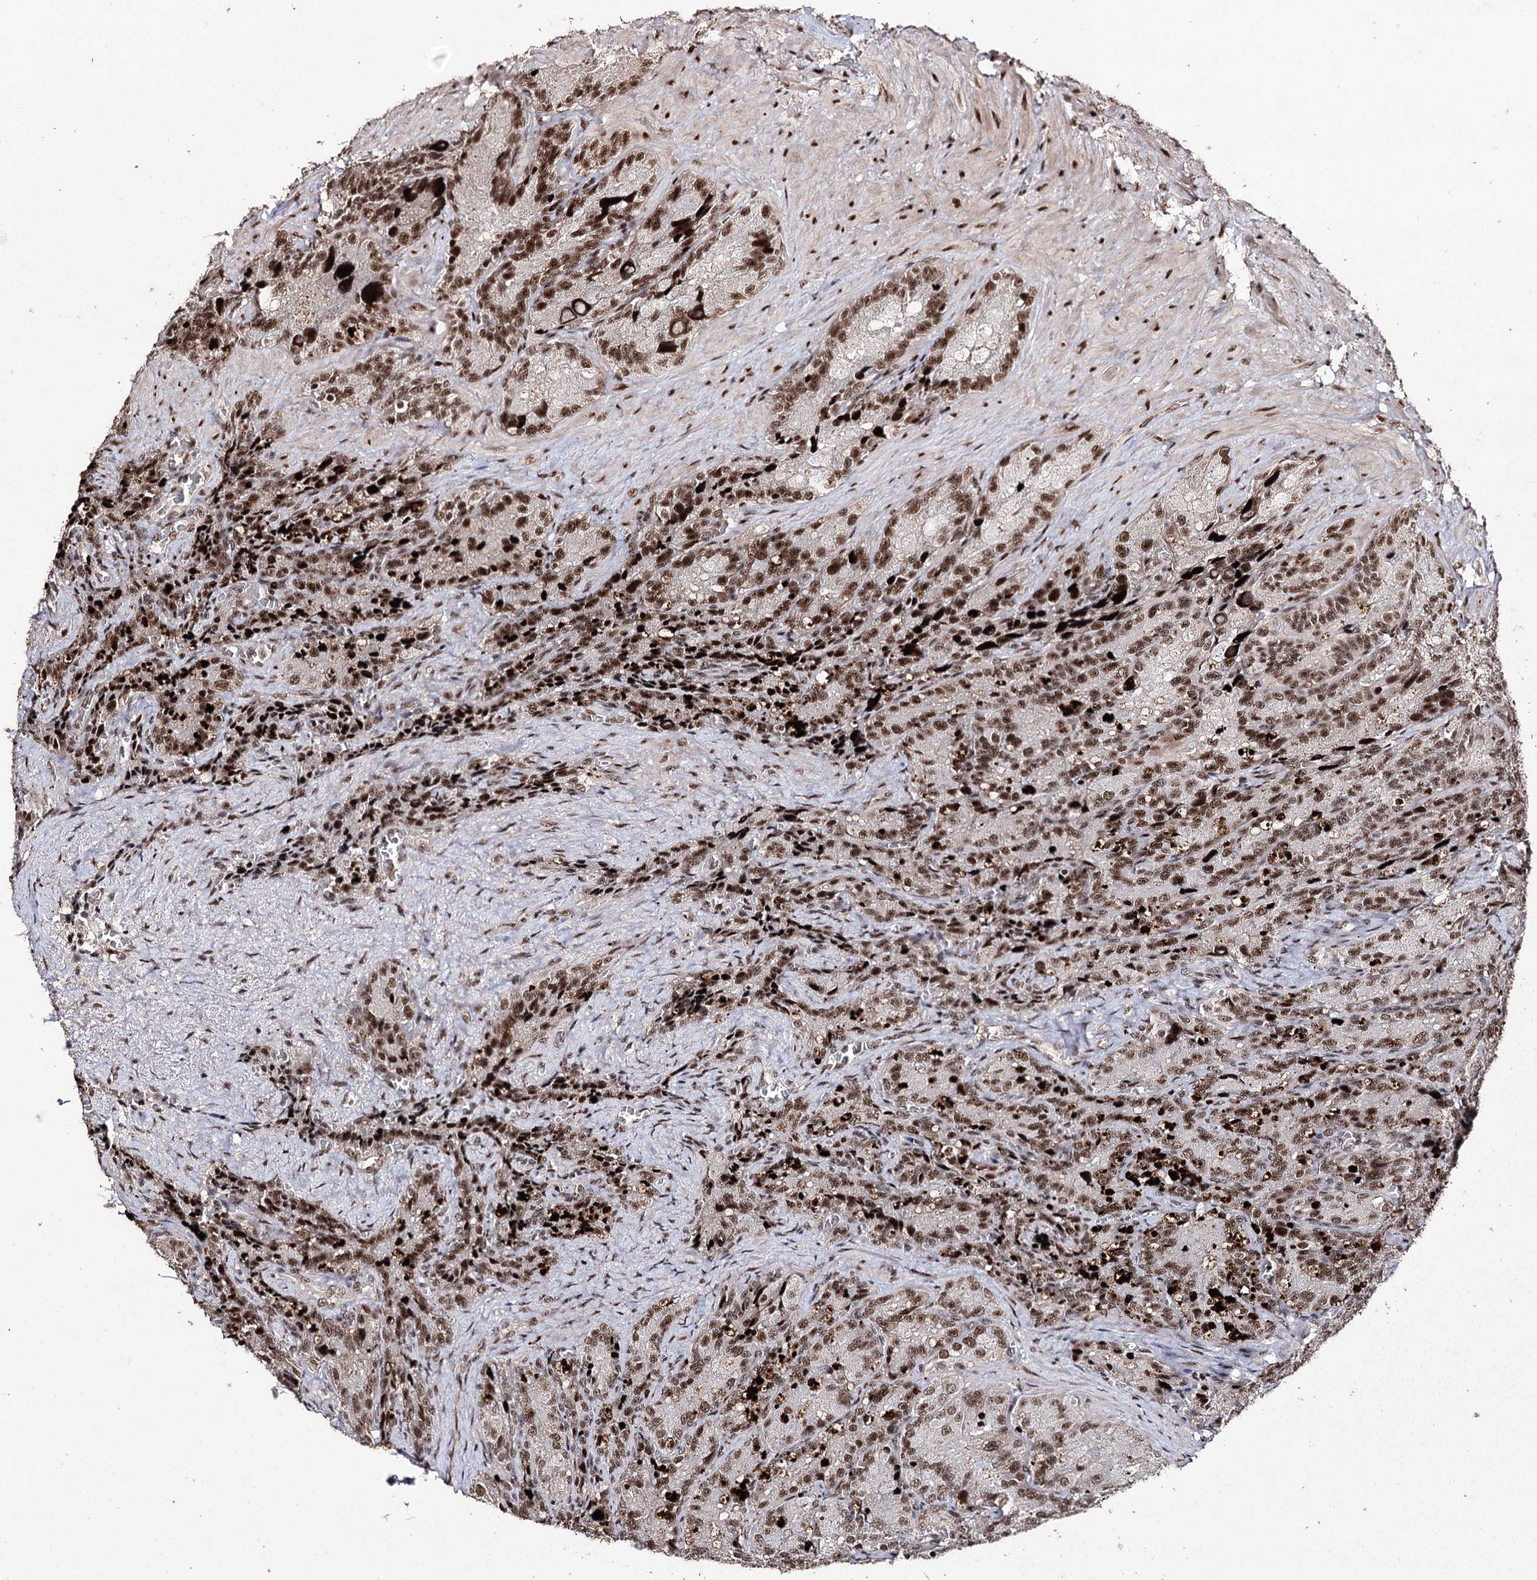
{"staining": {"intensity": "strong", "quantity": ">75%", "location": "nuclear"}, "tissue": "seminal vesicle", "cell_type": "Glandular cells", "image_type": "normal", "snomed": [{"axis": "morphology", "description": "Normal tissue, NOS"}, {"axis": "topography", "description": "Seminal veicle"}], "caption": "The photomicrograph reveals immunohistochemical staining of benign seminal vesicle. There is strong nuclear expression is present in about >75% of glandular cells. Ihc stains the protein of interest in brown and the nuclei are stained blue.", "gene": "U2SURP", "patient": {"sex": "male", "age": 62}}